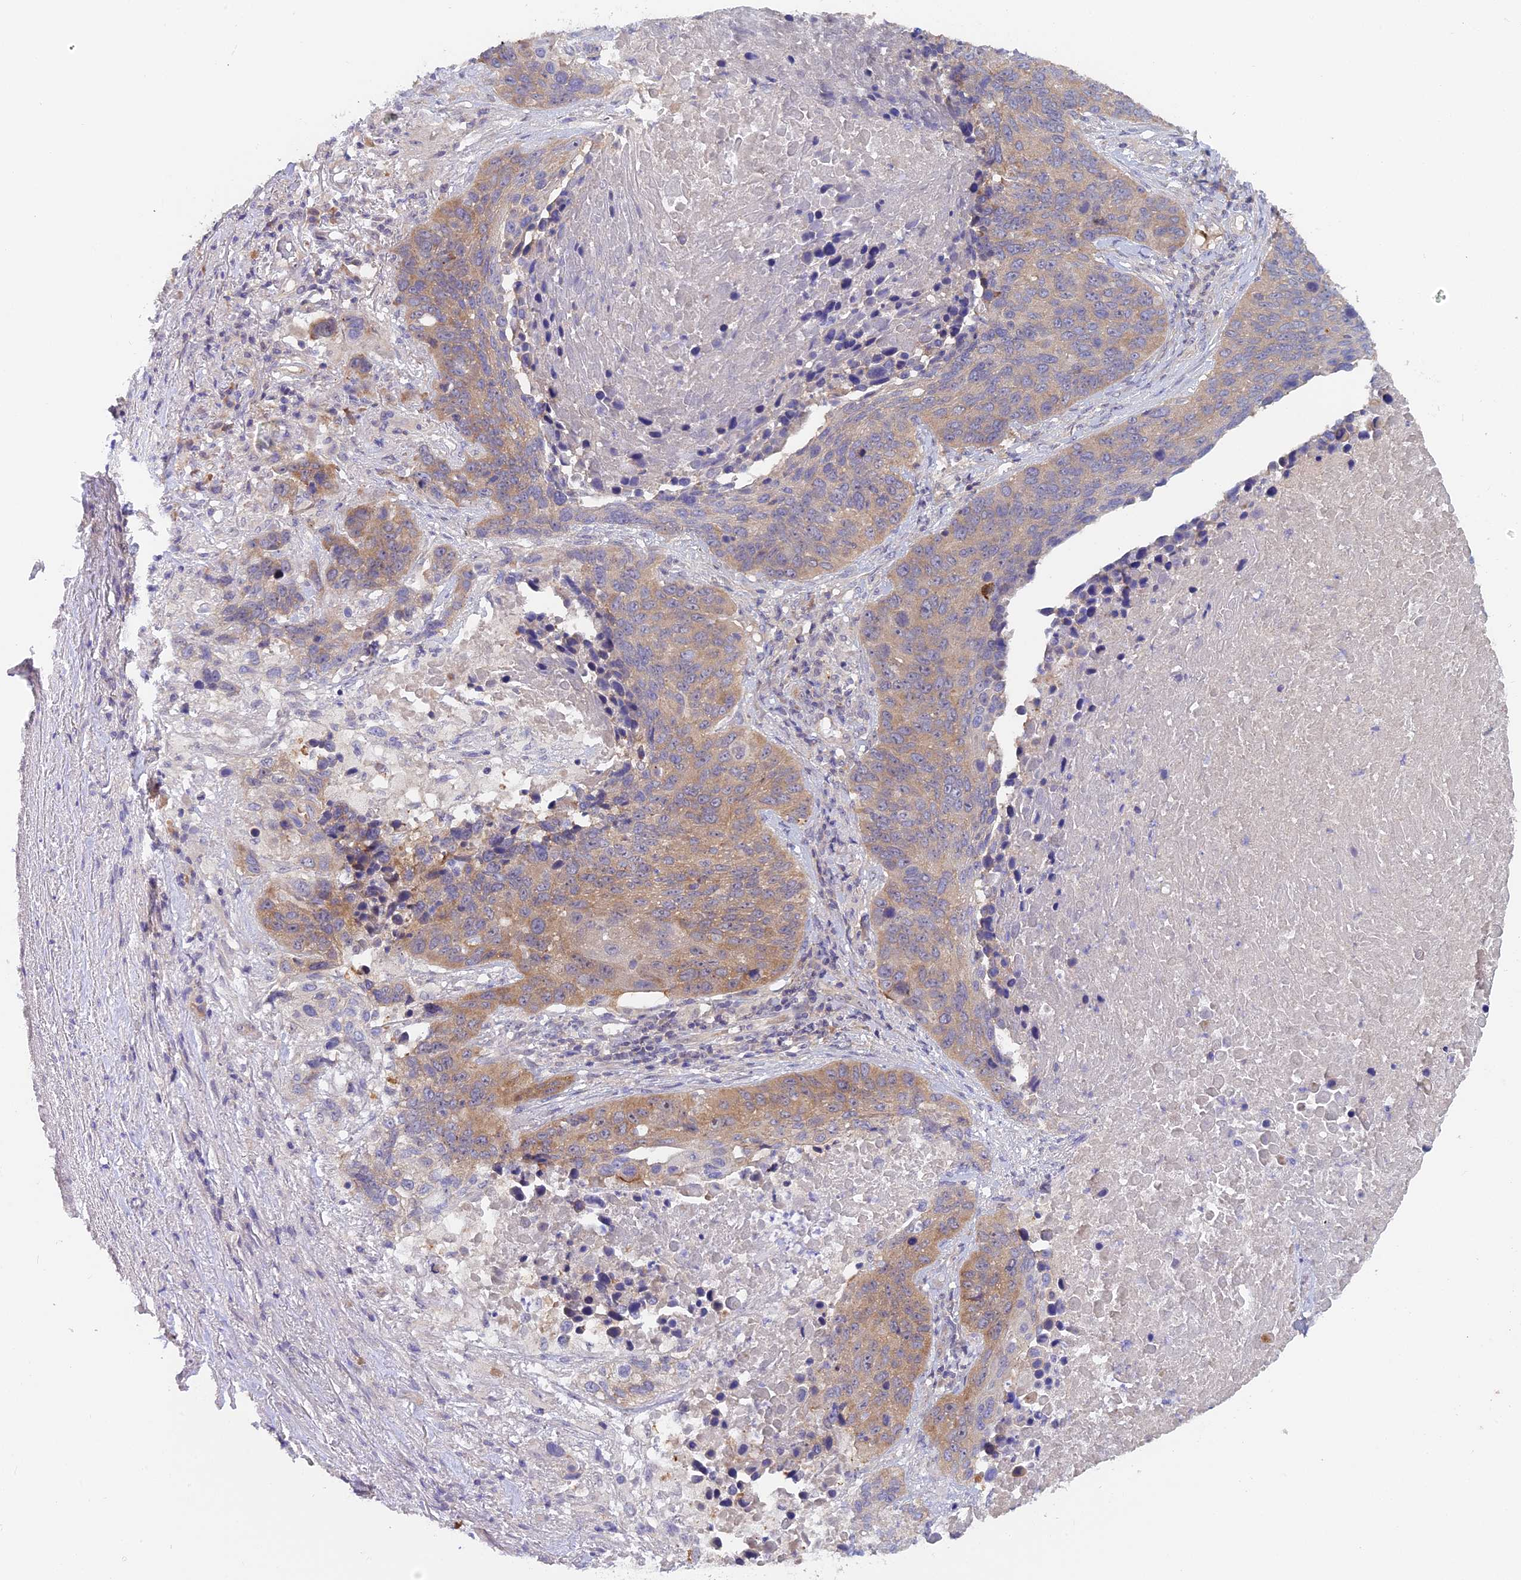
{"staining": {"intensity": "weak", "quantity": "25%-75%", "location": "cytoplasmic/membranous"}, "tissue": "lung cancer", "cell_type": "Tumor cells", "image_type": "cancer", "snomed": [{"axis": "morphology", "description": "Normal tissue, NOS"}, {"axis": "morphology", "description": "Squamous cell carcinoma, NOS"}, {"axis": "topography", "description": "Lymph node"}, {"axis": "topography", "description": "Lung"}], "caption": "About 25%-75% of tumor cells in squamous cell carcinoma (lung) exhibit weak cytoplasmic/membranous protein expression as visualized by brown immunohistochemical staining.", "gene": "TENT4B", "patient": {"sex": "male", "age": 66}}